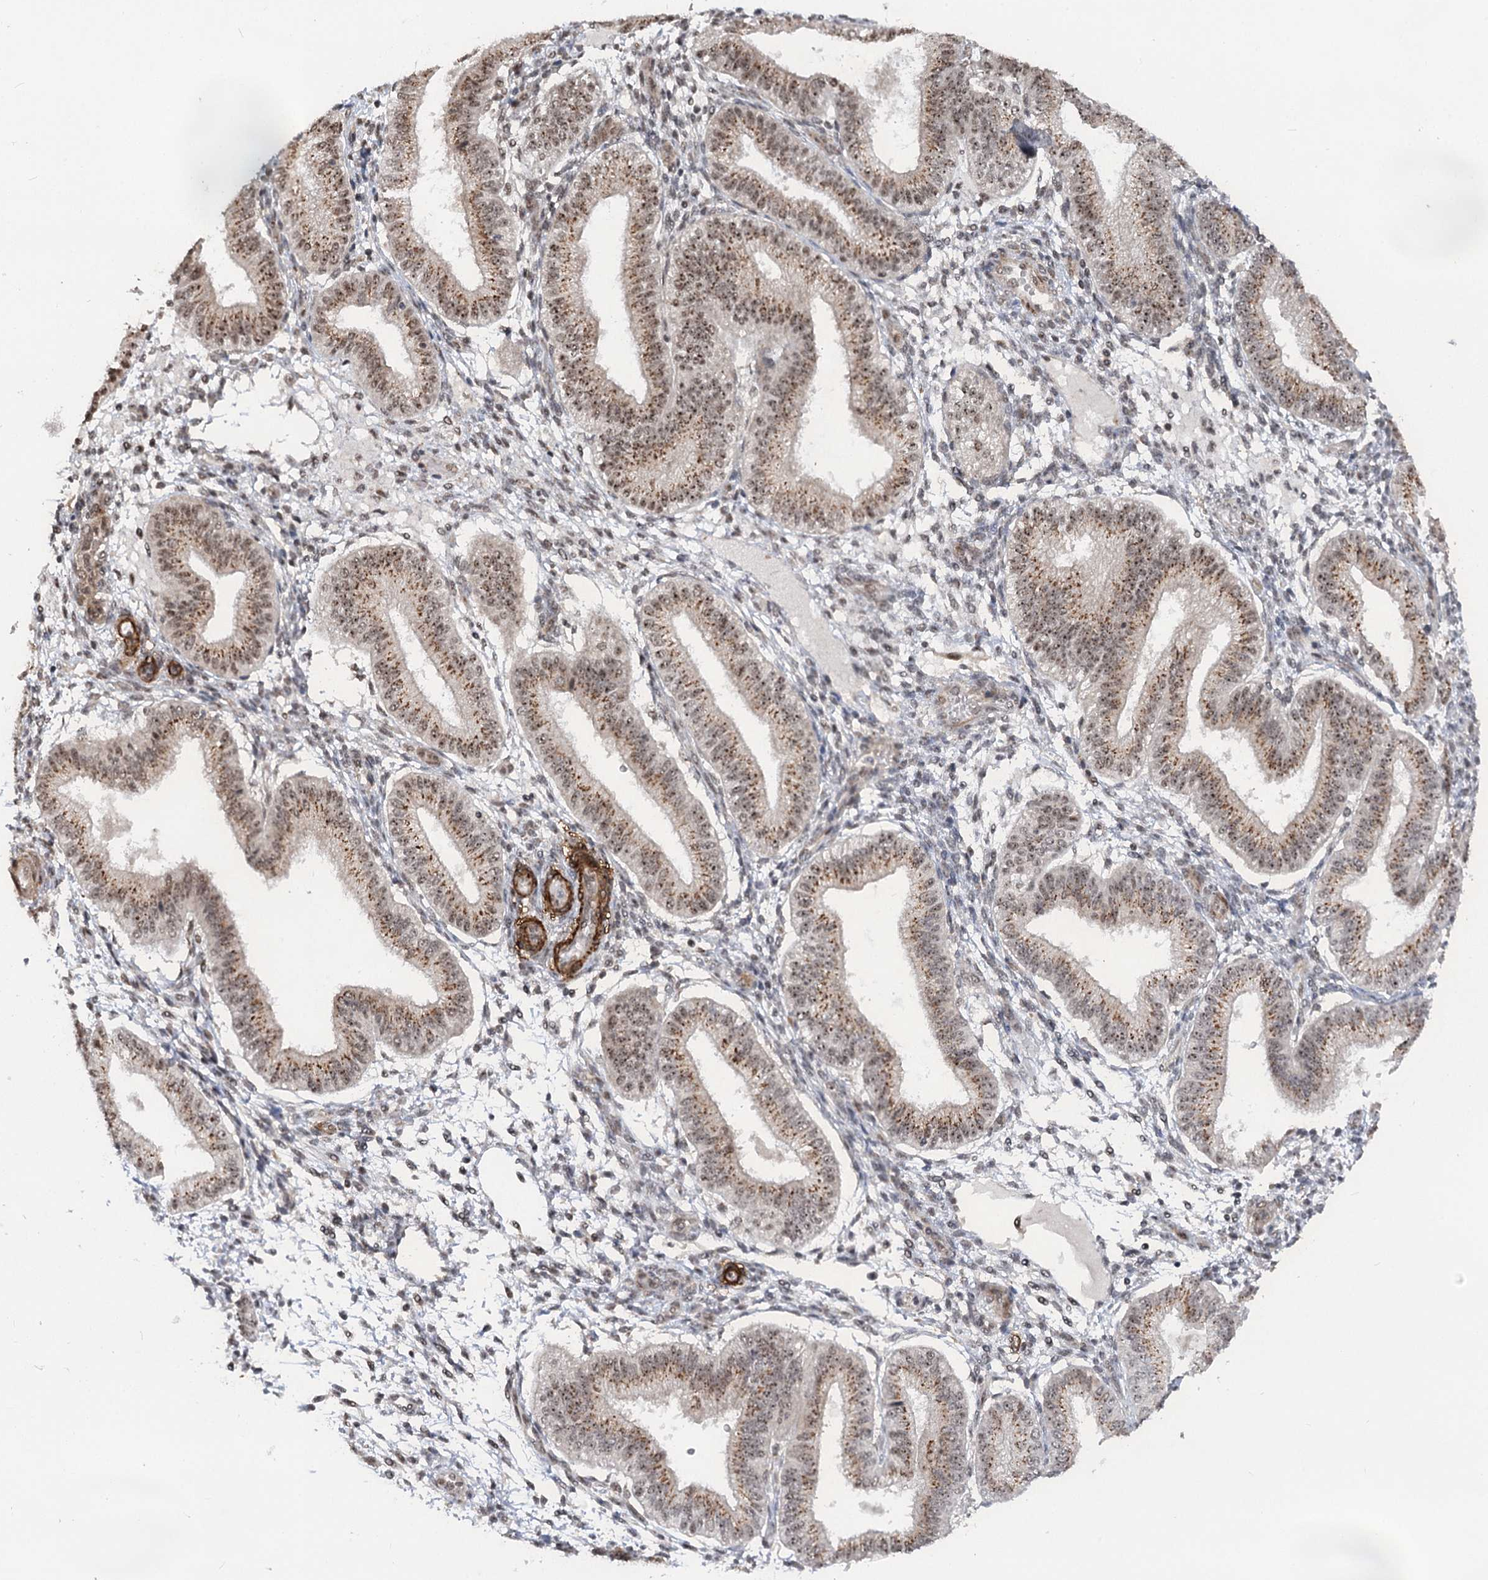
{"staining": {"intensity": "negative", "quantity": "none", "location": "none"}, "tissue": "endometrium", "cell_type": "Cells in endometrial stroma", "image_type": "normal", "snomed": [{"axis": "morphology", "description": "Normal tissue, NOS"}, {"axis": "topography", "description": "Endometrium"}], "caption": "Cells in endometrial stroma show no significant expression in normal endometrium. Brightfield microscopy of immunohistochemistry (IHC) stained with DAB (3,3'-diaminobenzidine) (brown) and hematoxylin (blue), captured at high magnification.", "gene": "GNL3L", "patient": {"sex": "female", "age": 39}}